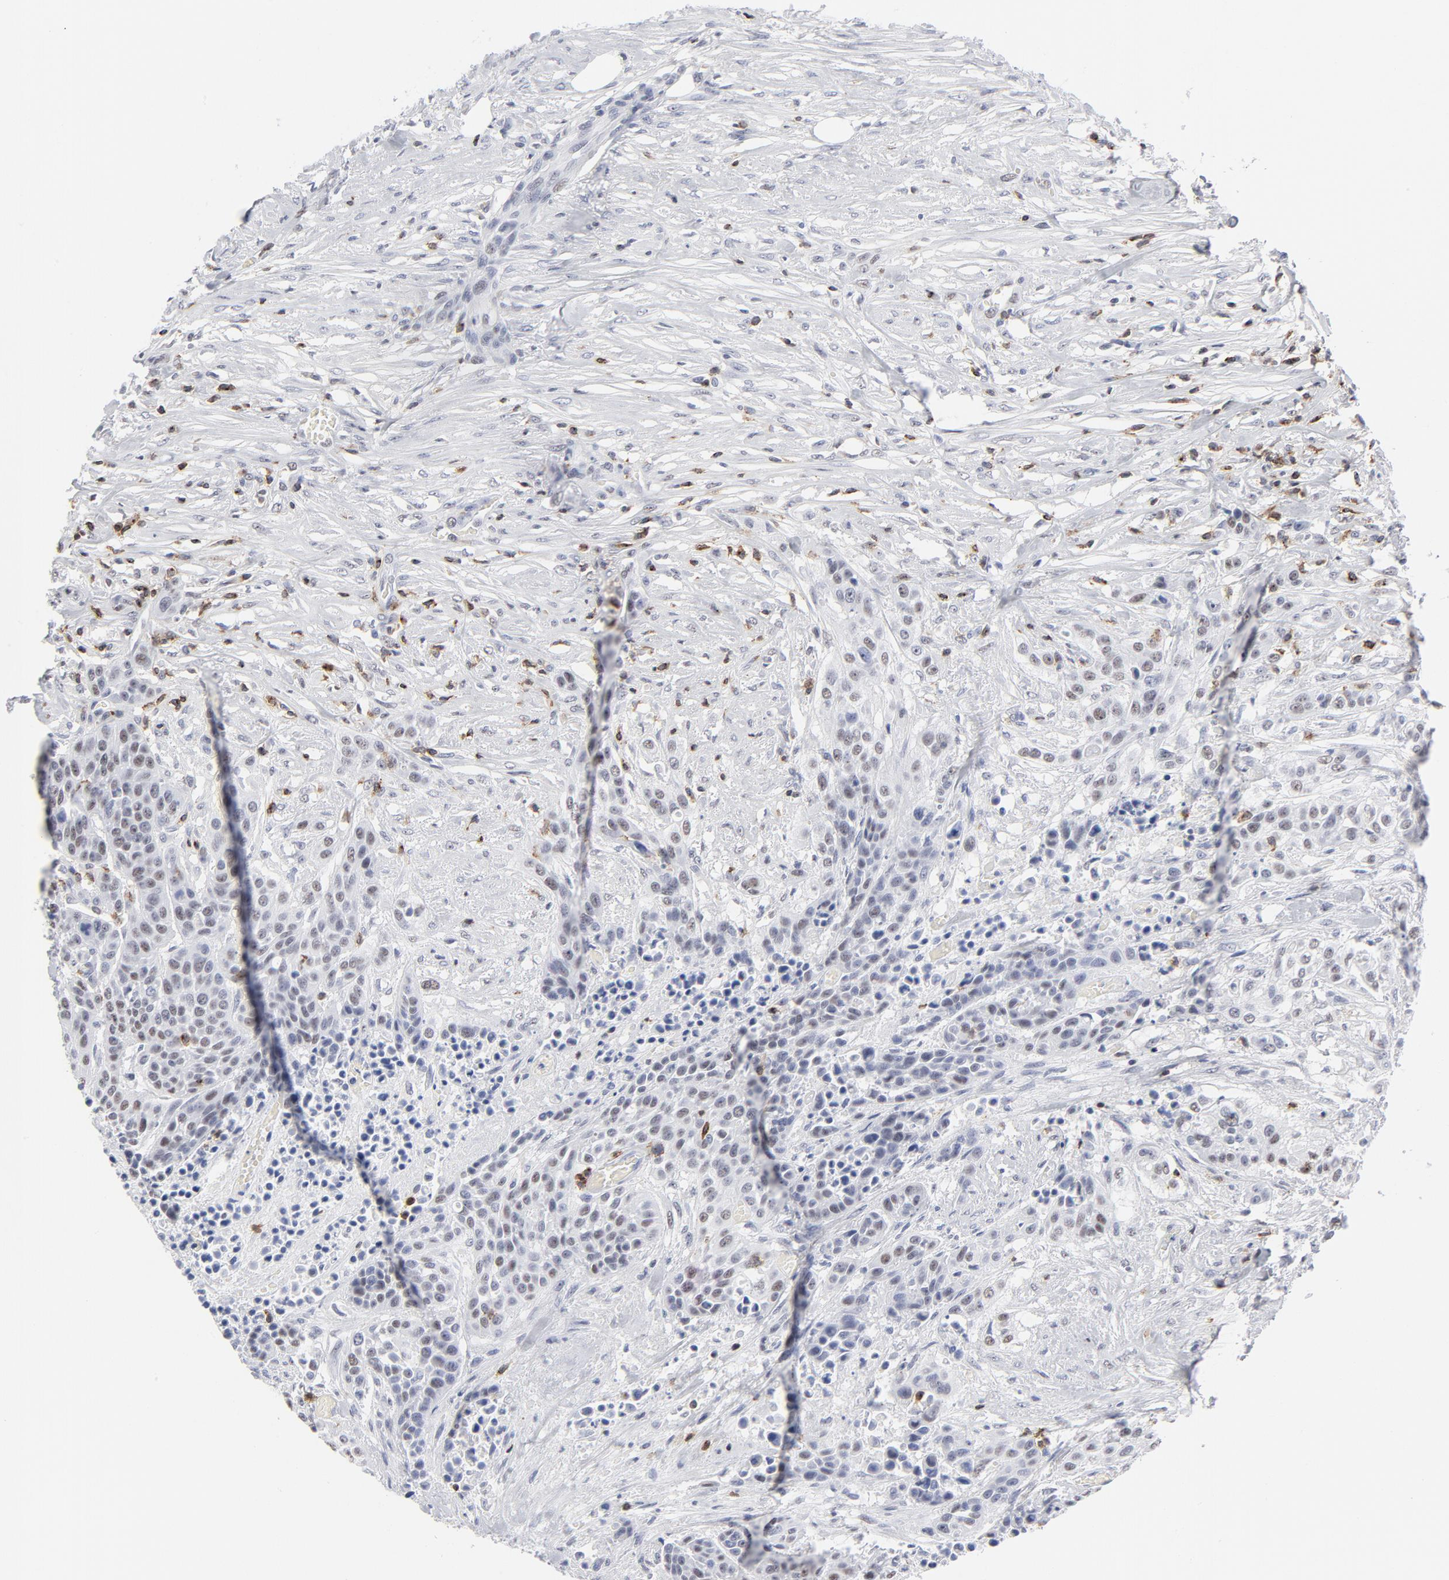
{"staining": {"intensity": "weak", "quantity": "25%-75%", "location": "nuclear"}, "tissue": "urothelial cancer", "cell_type": "Tumor cells", "image_type": "cancer", "snomed": [{"axis": "morphology", "description": "Urothelial carcinoma, High grade"}, {"axis": "topography", "description": "Urinary bladder"}], "caption": "Immunohistochemical staining of urothelial cancer displays low levels of weak nuclear staining in approximately 25%-75% of tumor cells.", "gene": "CD2", "patient": {"sex": "male", "age": 74}}